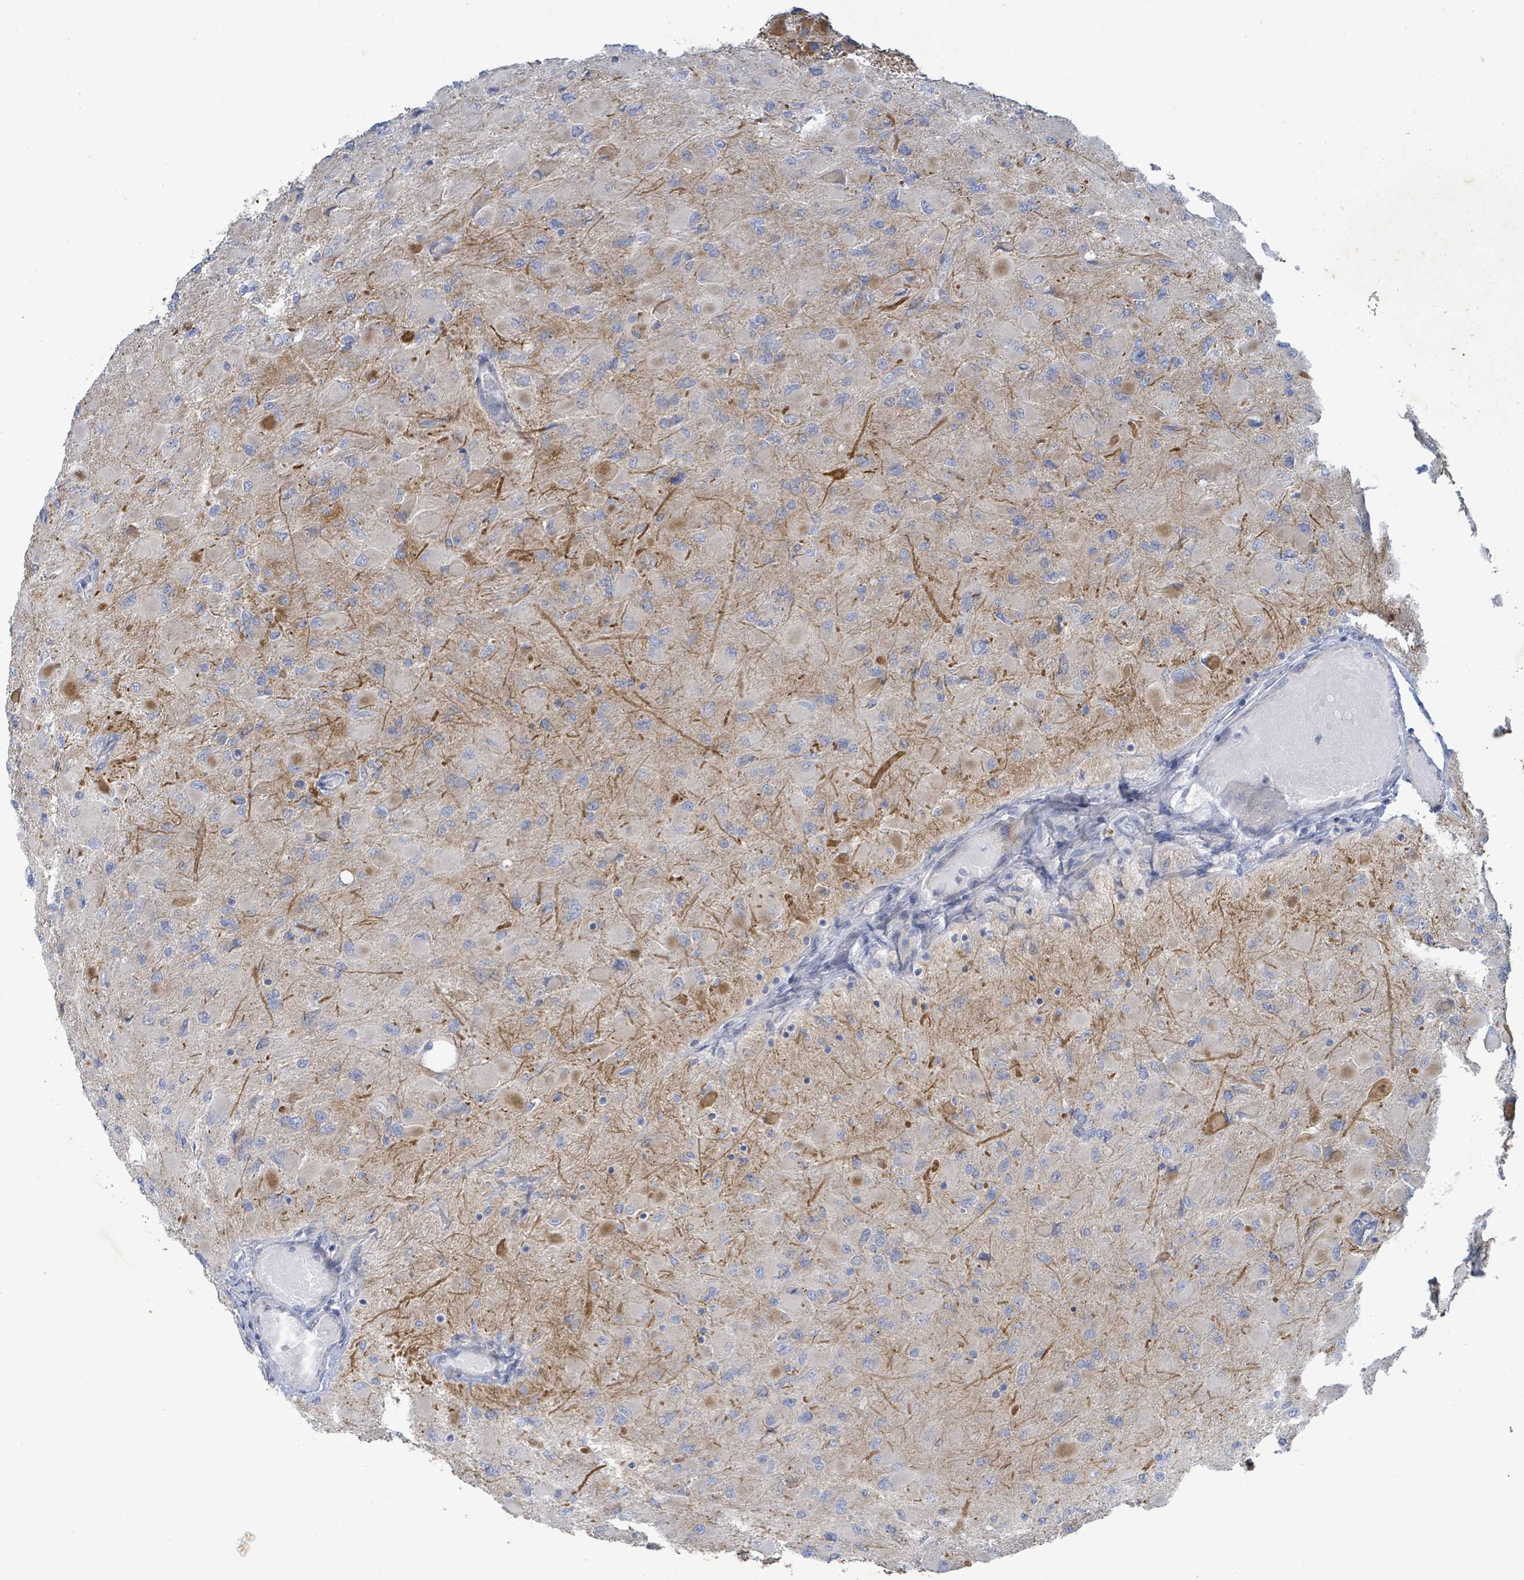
{"staining": {"intensity": "negative", "quantity": "none", "location": "none"}, "tissue": "glioma", "cell_type": "Tumor cells", "image_type": "cancer", "snomed": [{"axis": "morphology", "description": "Glioma, malignant, High grade"}, {"axis": "topography", "description": "Cerebral cortex"}], "caption": "Tumor cells show no significant staining in malignant high-grade glioma.", "gene": "ALG12", "patient": {"sex": "female", "age": 36}}